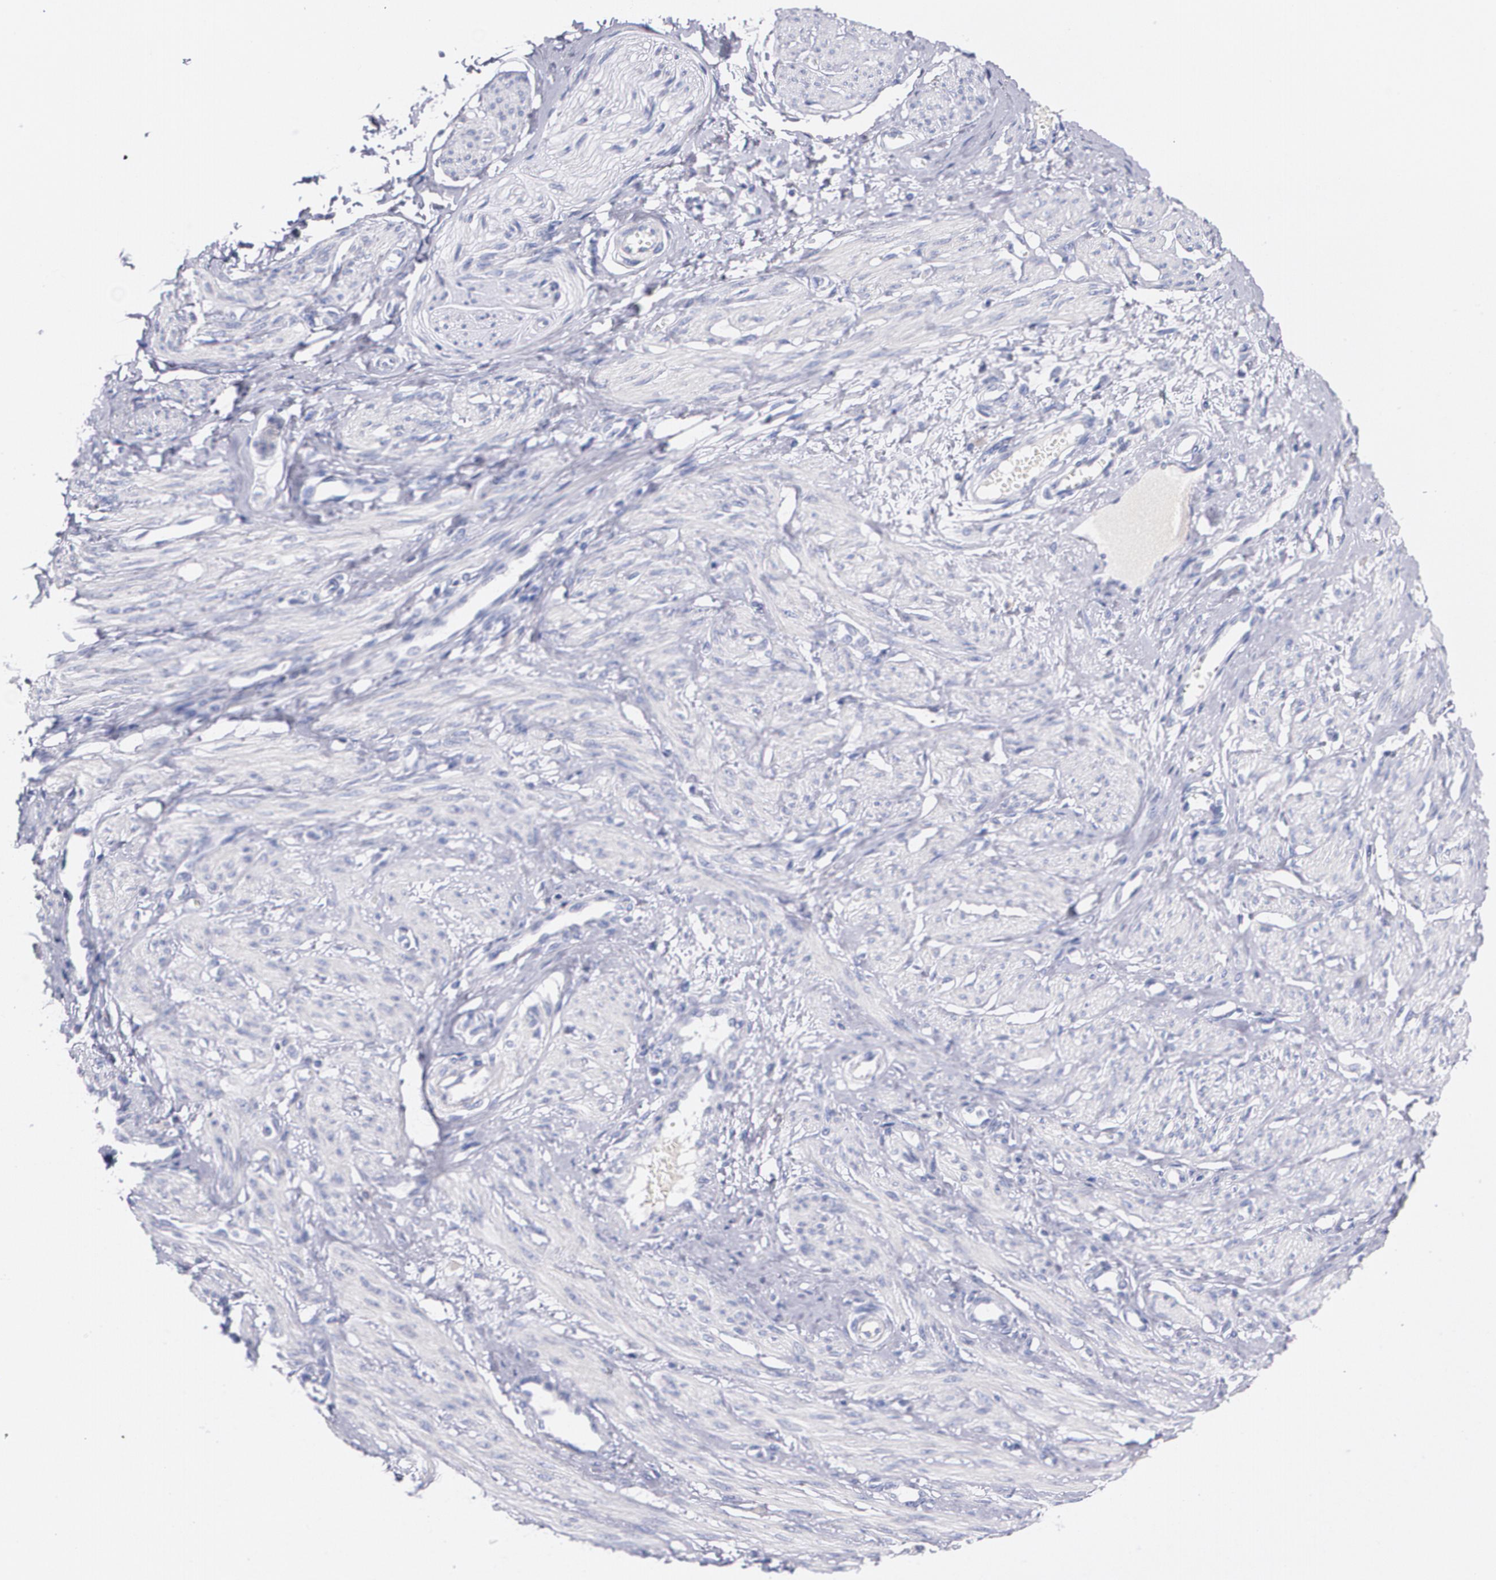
{"staining": {"intensity": "negative", "quantity": "none", "location": "none"}, "tissue": "smooth muscle", "cell_type": "Smooth muscle cells", "image_type": "normal", "snomed": [{"axis": "morphology", "description": "Normal tissue, NOS"}, {"axis": "topography", "description": "Smooth muscle"}, {"axis": "topography", "description": "Uterus"}], "caption": "A high-resolution photomicrograph shows immunohistochemistry (IHC) staining of normal smooth muscle, which exhibits no significant positivity in smooth muscle cells.", "gene": "HMMR", "patient": {"sex": "female", "age": 39}}